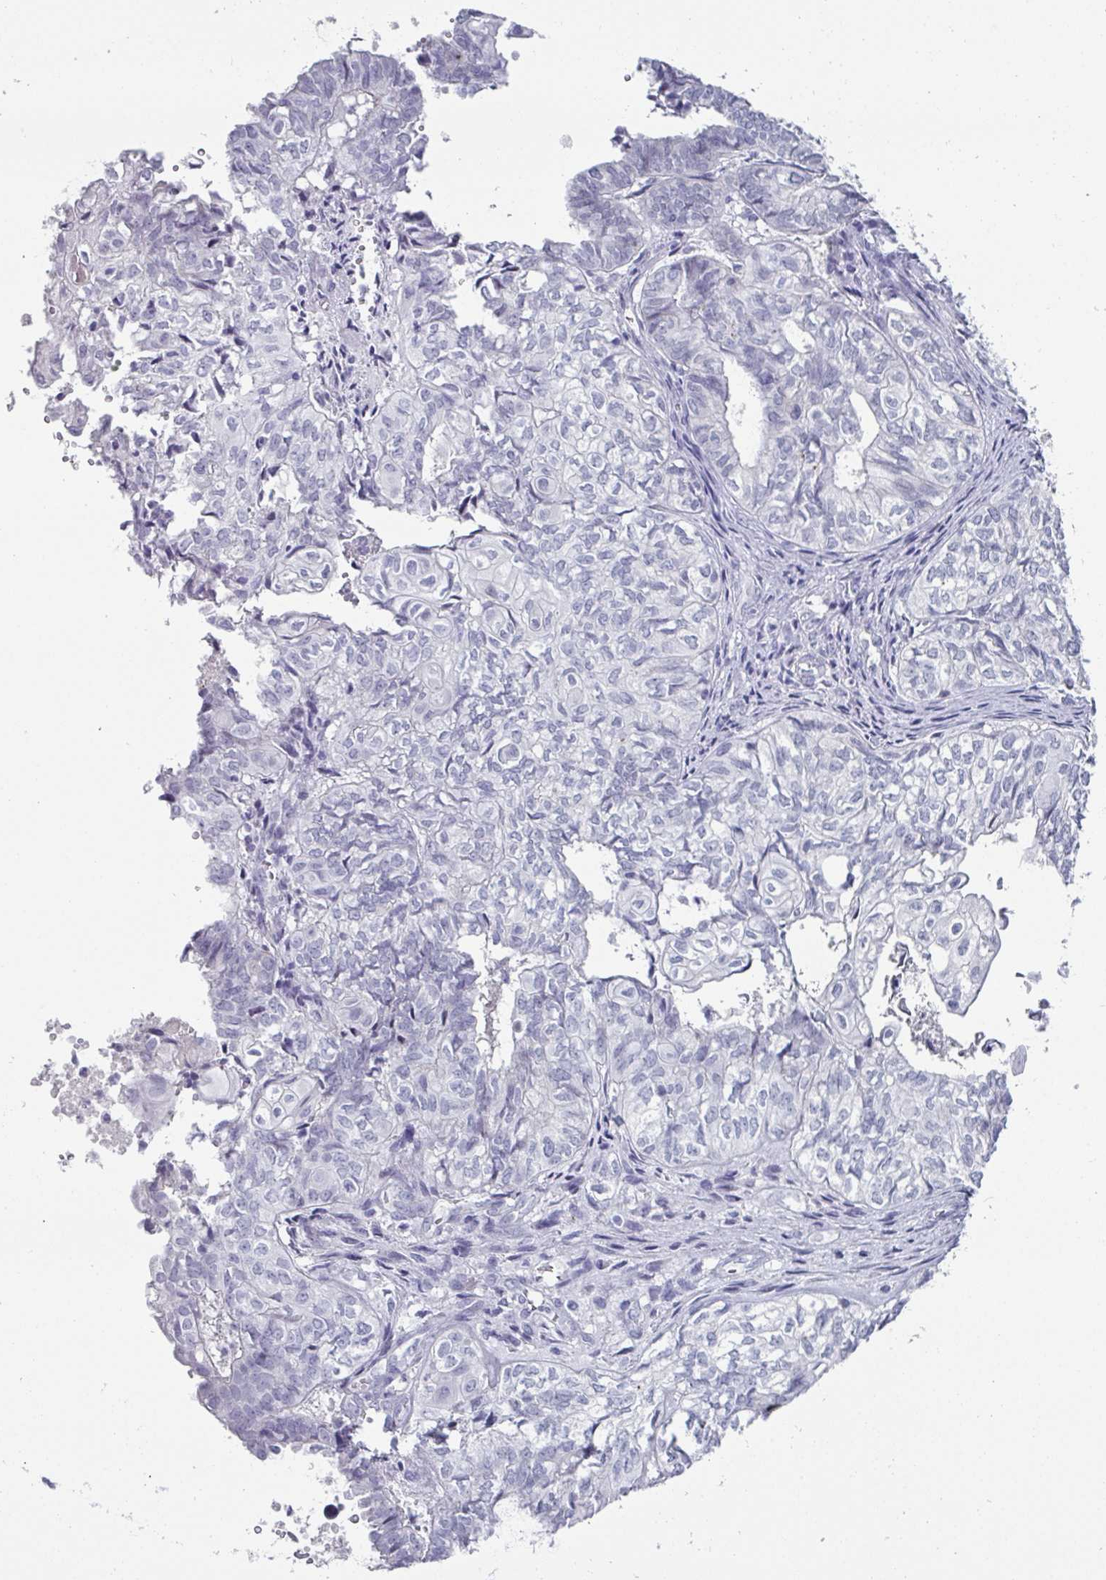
{"staining": {"intensity": "negative", "quantity": "none", "location": "none"}, "tissue": "ovarian cancer", "cell_type": "Tumor cells", "image_type": "cancer", "snomed": [{"axis": "morphology", "description": "Carcinoma, endometroid"}, {"axis": "topography", "description": "Ovary"}], "caption": "Immunohistochemical staining of human ovarian endometroid carcinoma exhibits no significant staining in tumor cells. (DAB (3,3'-diaminobenzidine) immunohistochemistry (IHC) with hematoxylin counter stain).", "gene": "VSIG10L", "patient": {"sex": "female", "age": 64}}